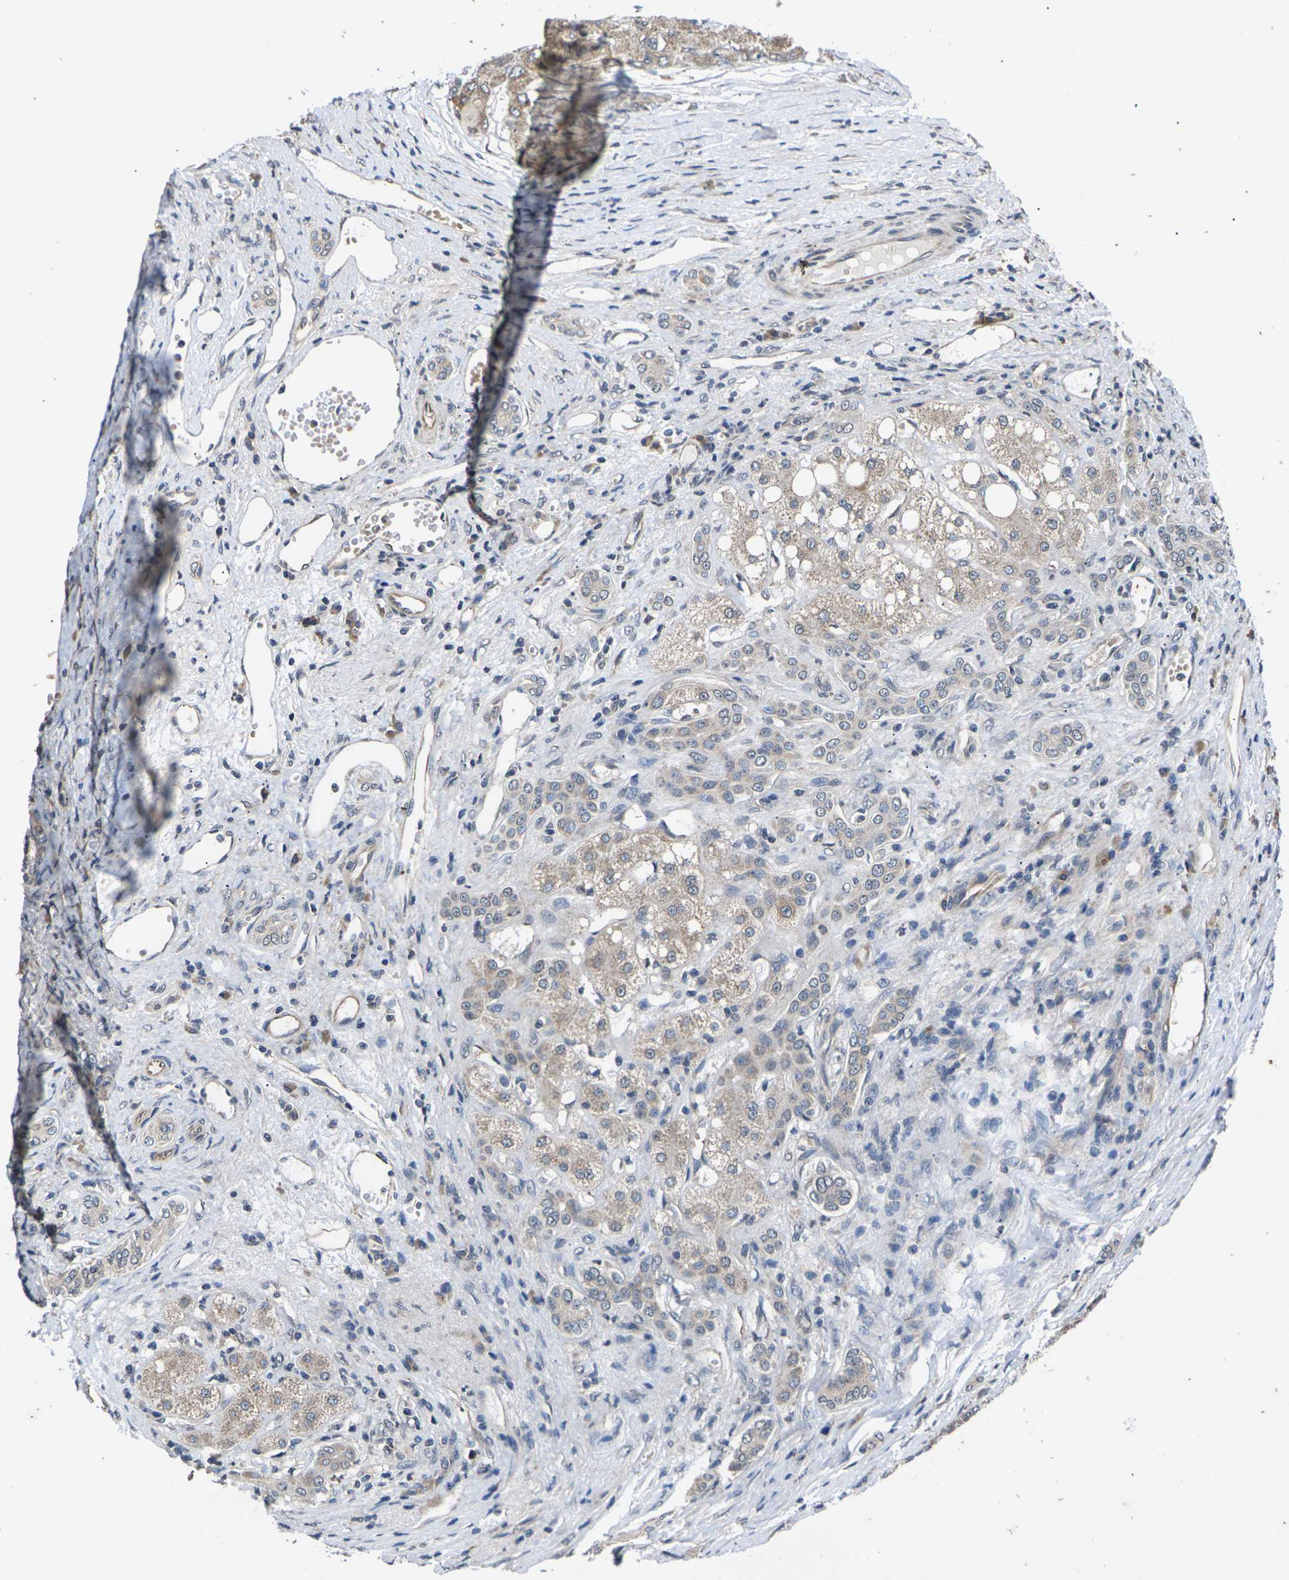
{"staining": {"intensity": "weak", "quantity": ">75%", "location": "cytoplasmic/membranous"}, "tissue": "liver cancer", "cell_type": "Tumor cells", "image_type": "cancer", "snomed": [{"axis": "morphology", "description": "Carcinoma, Hepatocellular, NOS"}, {"axis": "topography", "description": "Liver"}], "caption": "The immunohistochemical stain shows weak cytoplasmic/membranous staining in tumor cells of liver cancer (hepatocellular carcinoma) tissue.", "gene": "DKK2", "patient": {"sex": "male", "age": 80}}